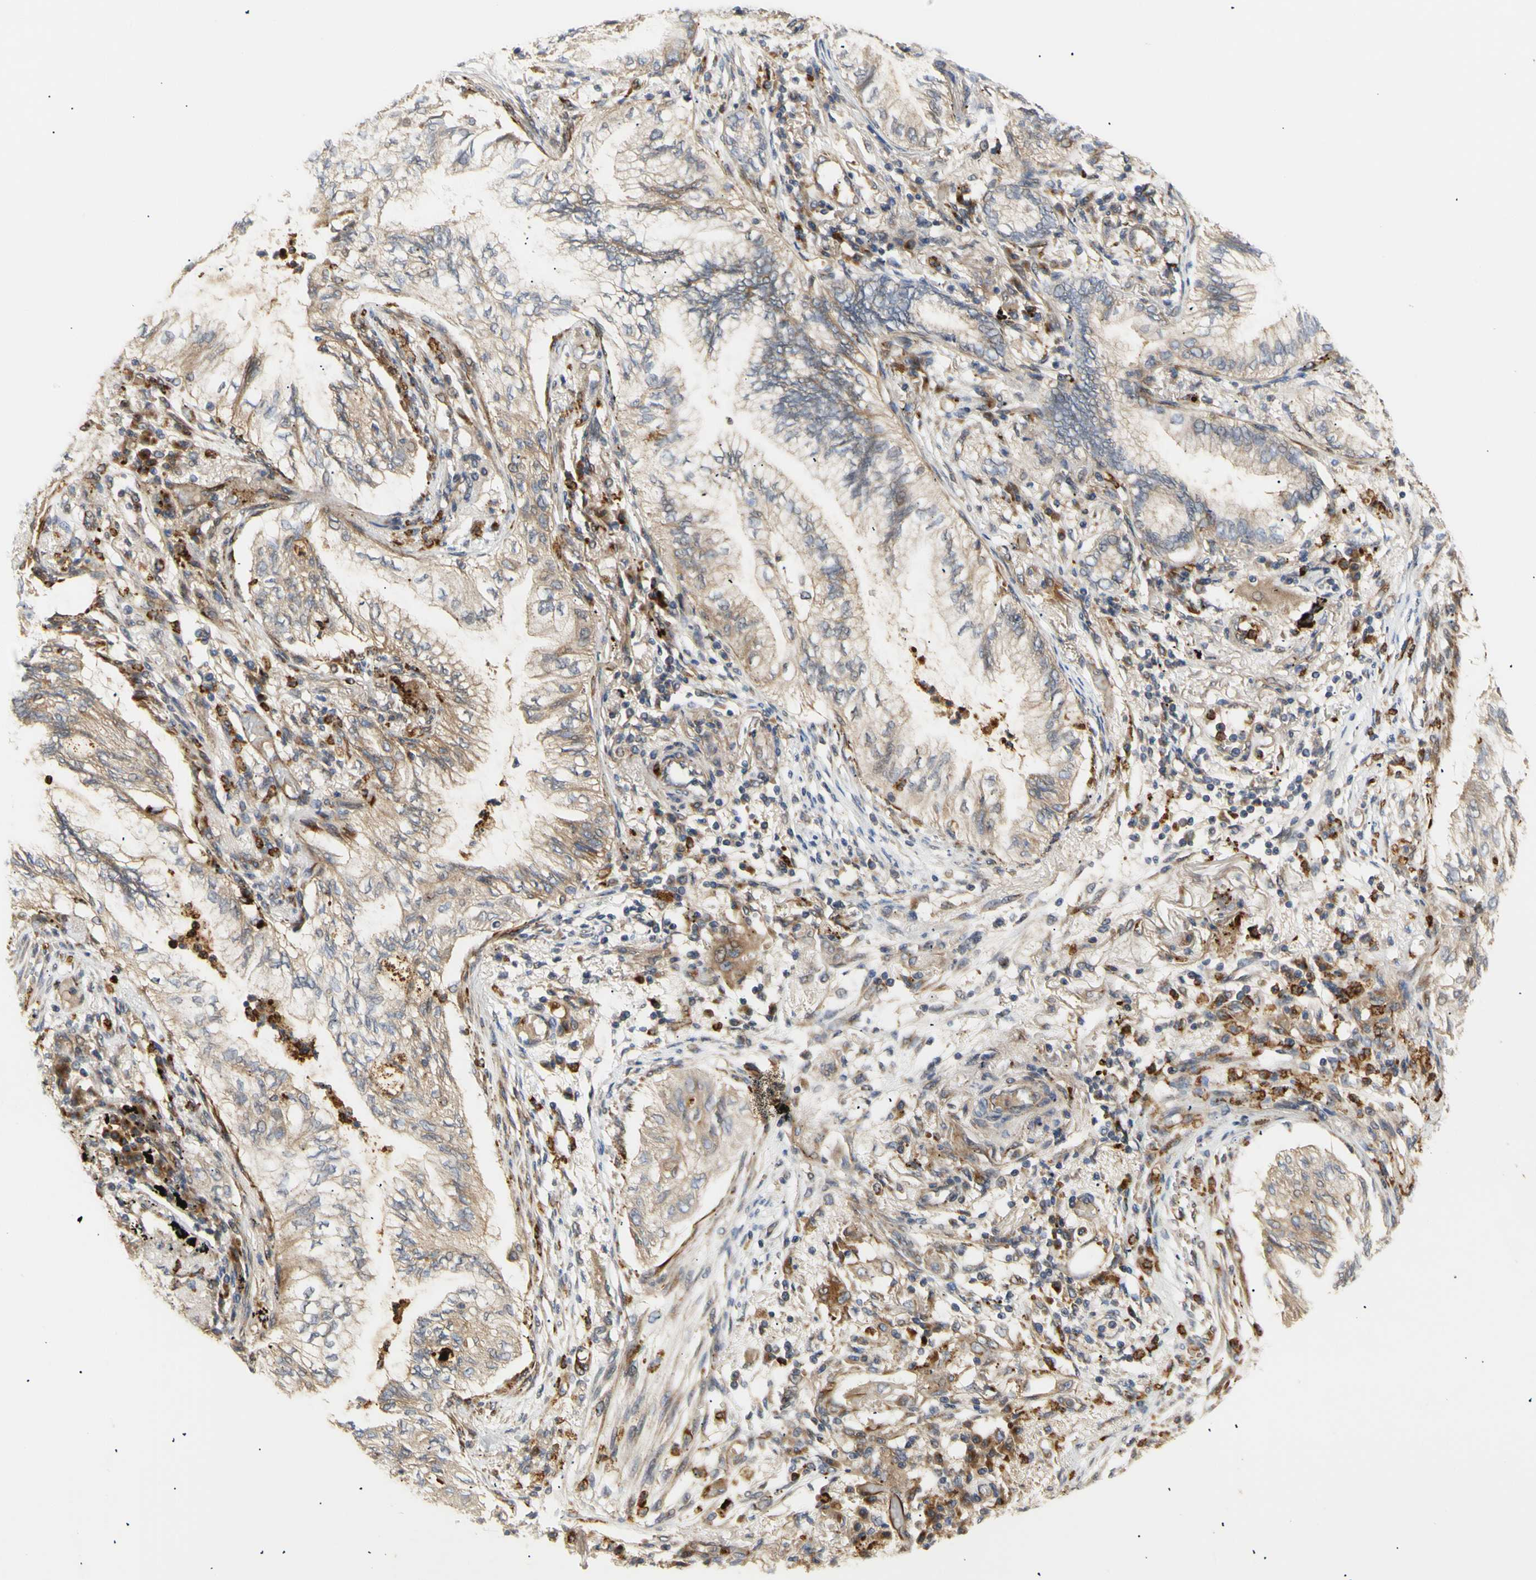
{"staining": {"intensity": "weak", "quantity": "25%-75%", "location": "cytoplasmic/membranous"}, "tissue": "lung cancer", "cell_type": "Tumor cells", "image_type": "cancer", "snomed": [{"axis": "morphology", "description": "Normal tissue, NOS"}, {"axis": "morphology", "description": "Adenocarcinoma, NOS"}, {"axis": "topography", "description": "Bronchus"}, {"axis": "topography", "description": "Lung"}], "caption": "Human lung adenocarcinoma stained with a protein marker reveals weak staining in tumor cells.", "gene": "TUBG2", "patient": {"sex": "female", "age": 70}}